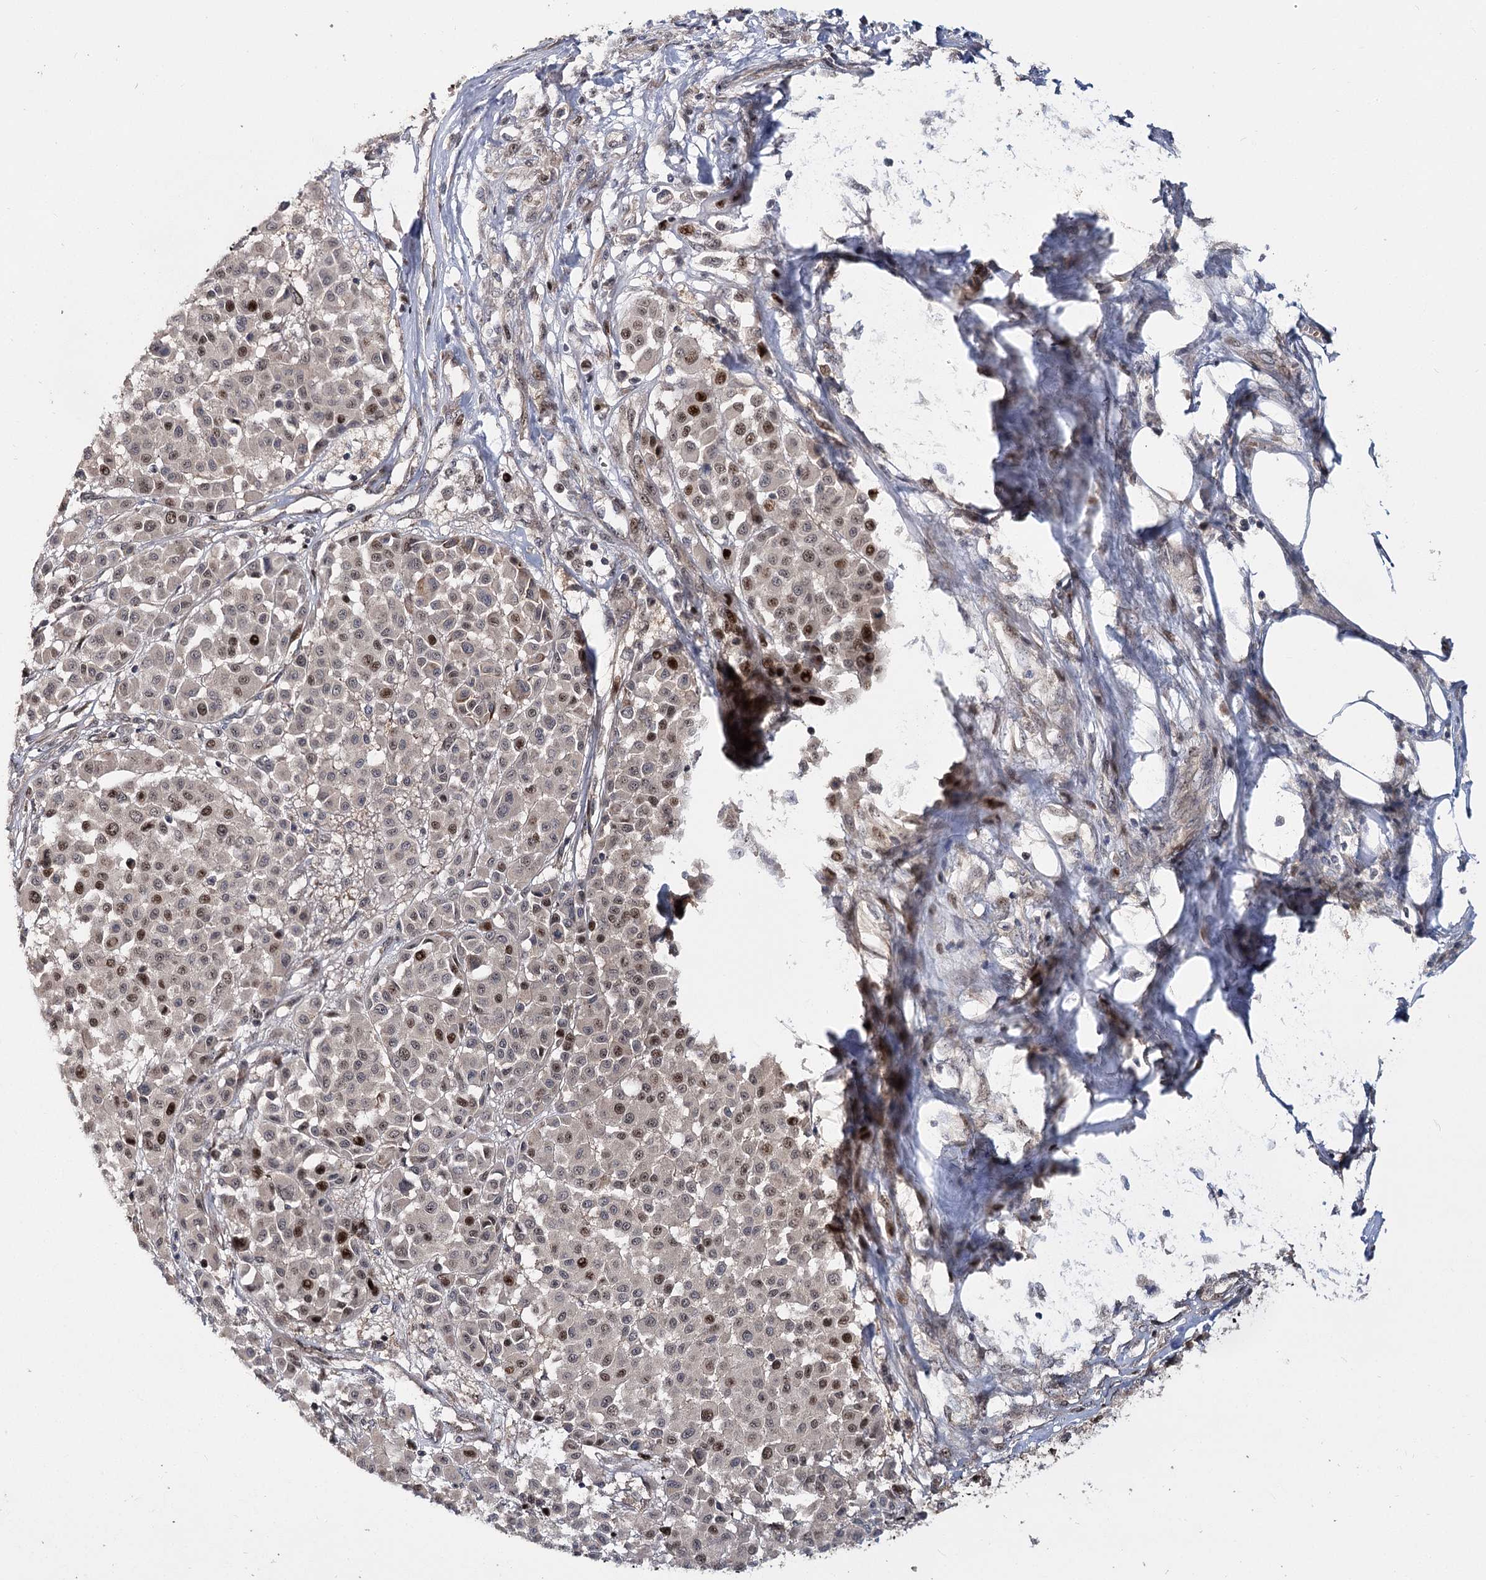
{"staining": {"intensity": "moderate", "quantity": "25%-75%", "location": "nuclear"}, "tissue": "melanoma", "cell_type": "Tumor cells", "image_type": "cancer", "snomed": [{"axis": "morphology", "description": "Malignant melanoma, Metastatic site"}, {"axis": "topography", "description": "Soft tissue"}], "caption": "Melanoma was stained to show a protein in brown. There is medium levels of moderate nuclear staining in approximately 25%-75% of tumor cells. (brown staining indicates protein expression, while blue staining denotes nuclei).", "gene": "PIK3C2A", "patient": {"sex": "male", "age": 41}}